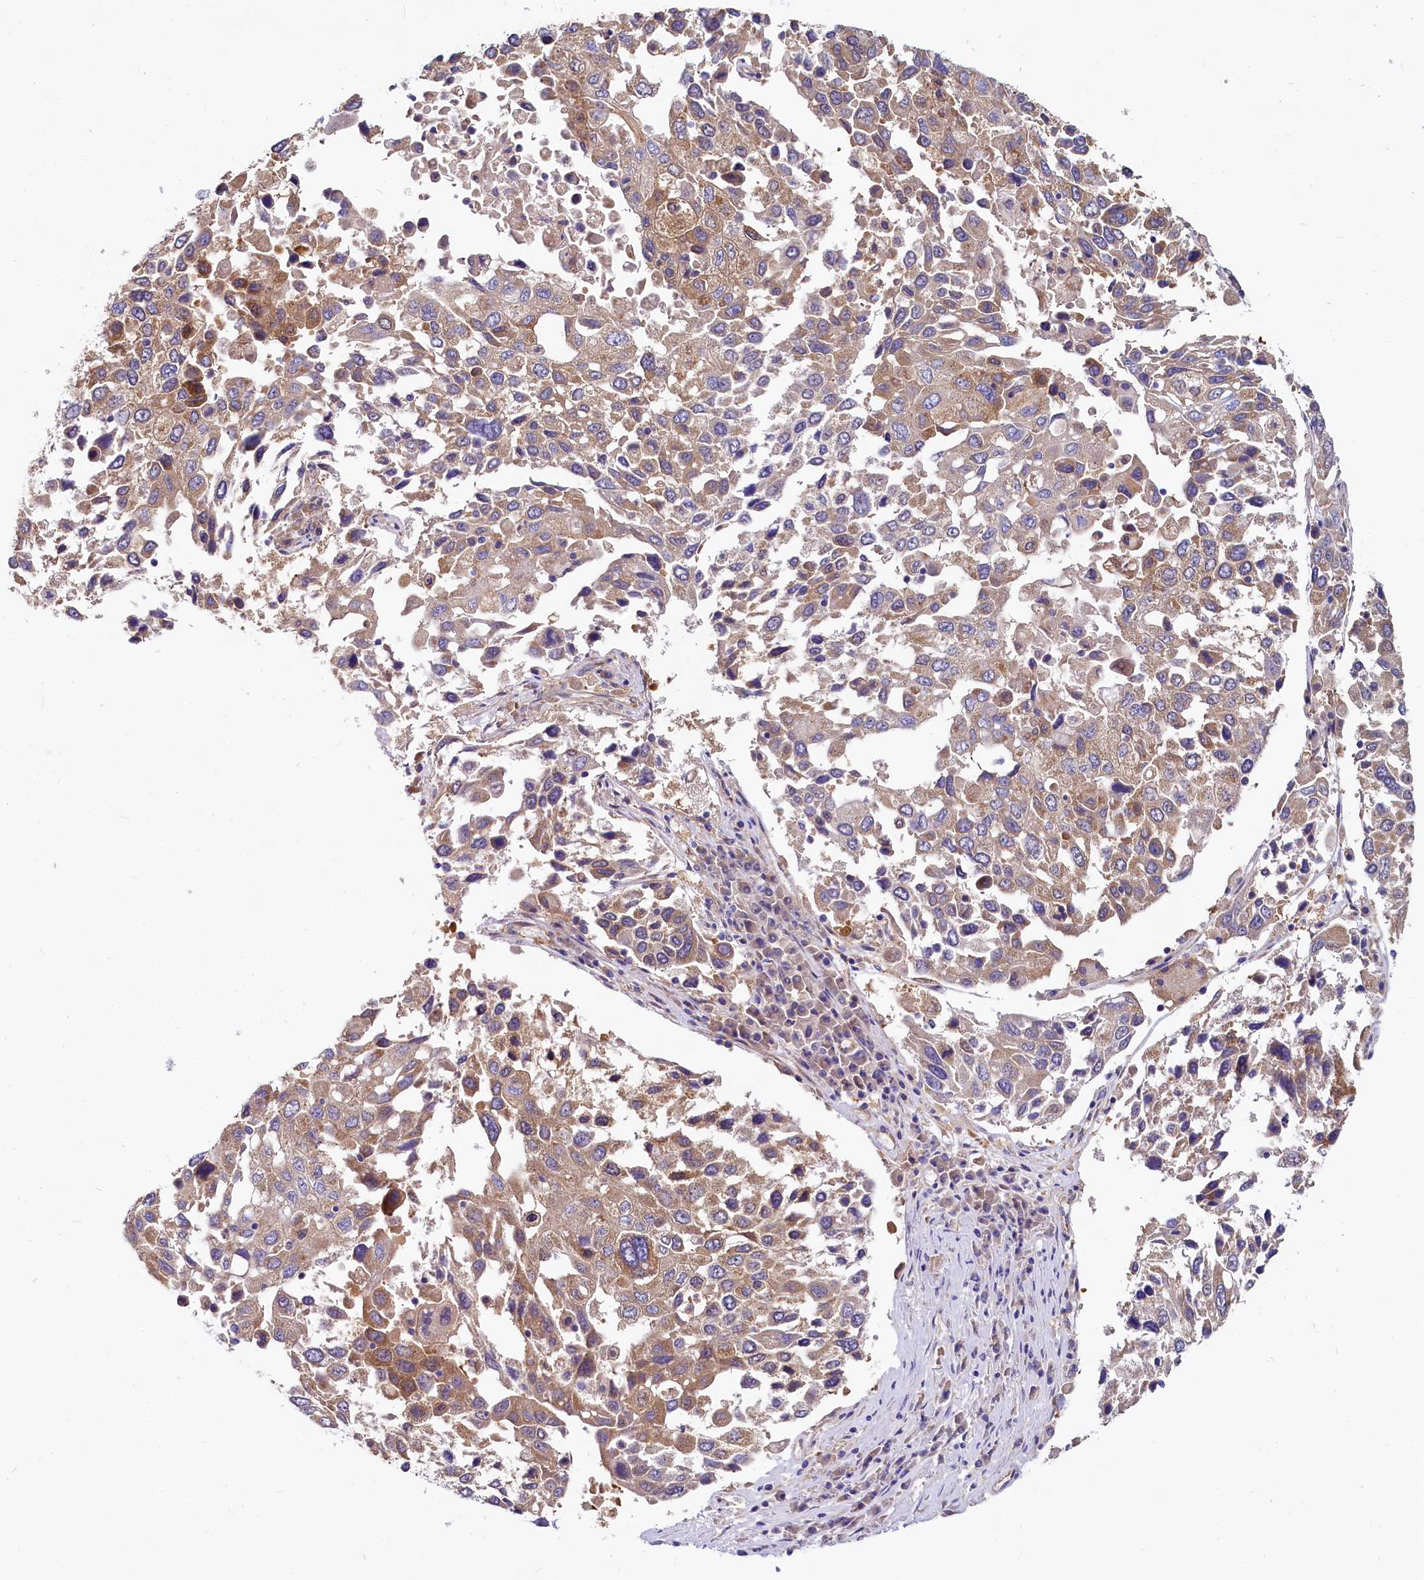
{"staining": {"intensity": "moderate", "quantity": "25%-75%", "location": "cytoplasmic/membranous"}, "tissue": "lung cancer", "cell_type": "Tumor cells", "image_type": "cancer", "snomed": [{"axis": "morphology", "description": "Squamous cell carcinoma, NOS"}, {"axis": "topography", "description": "Lung"}], "caption": "The micrograph demonstrates immunohistochemical staining of lung squamous cell carcinoma. There is moderate cytoplasmic/membranous positivity is seen in about 25%-75% of tumor cells.", "gene": "QARS1", "patient": {"sex": "male", "age": 65}}